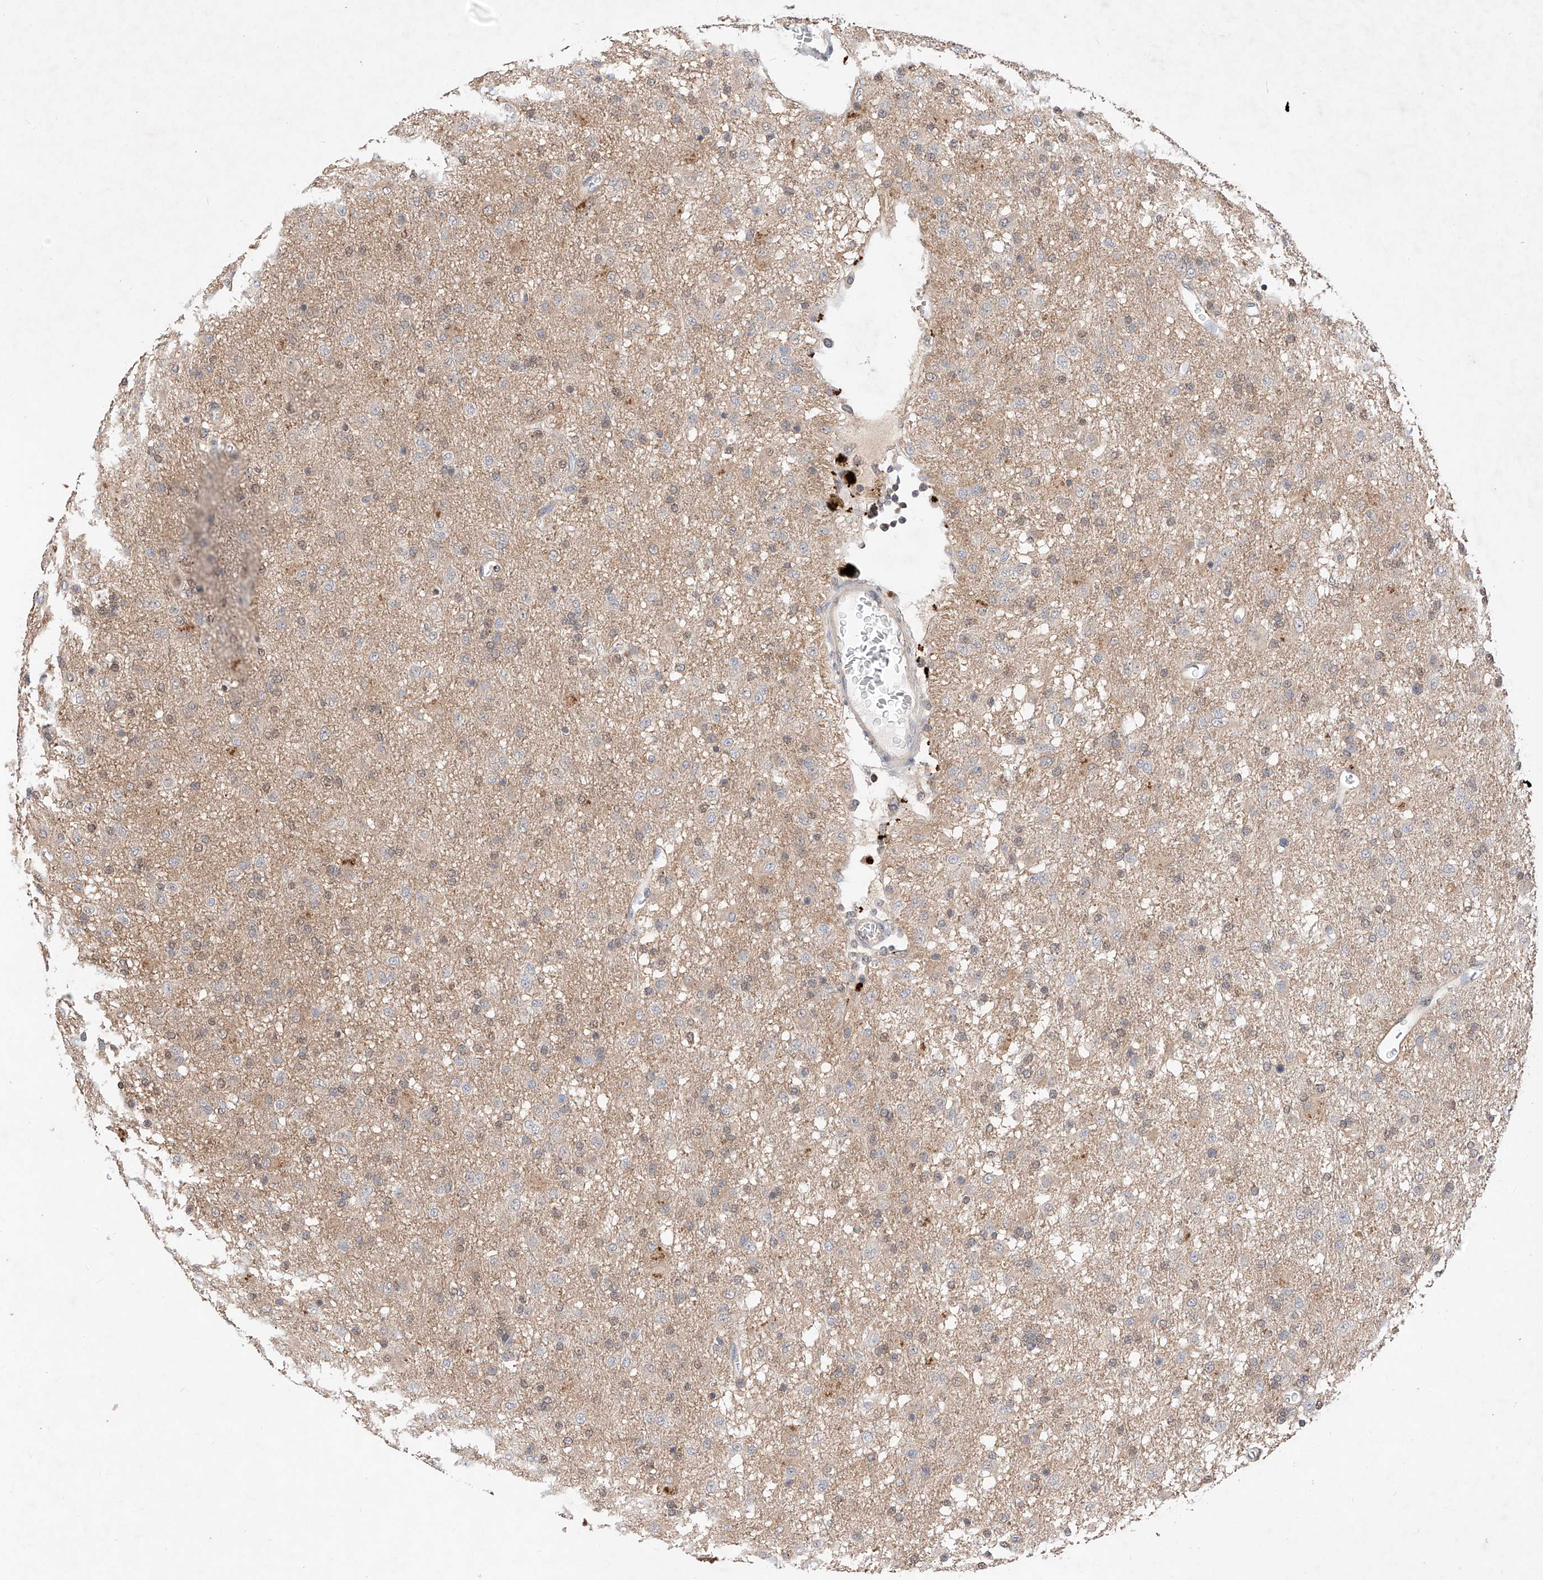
{"staining": {"intensity": "weak", "quantity": "<25%", "location": "cytoplasmic/membranous"}, "tissue": "glioma", "cell_type": "Tumor cells", "image_type": "cancer", "snomed": [{"axis": "morphology", "description": "Glioma, malignant, Low grade"}, {"axis": "topography", "description": "Brain"}], "caption": "This photomicrograph is of glioma stained with immunohistochemistry to label a protein in brown with the nuclei are counter-stained blue. There is no positivity in tumor cells.", "gene": "ZSCAN4", "patient": {"sex": "male", "age": 65}}